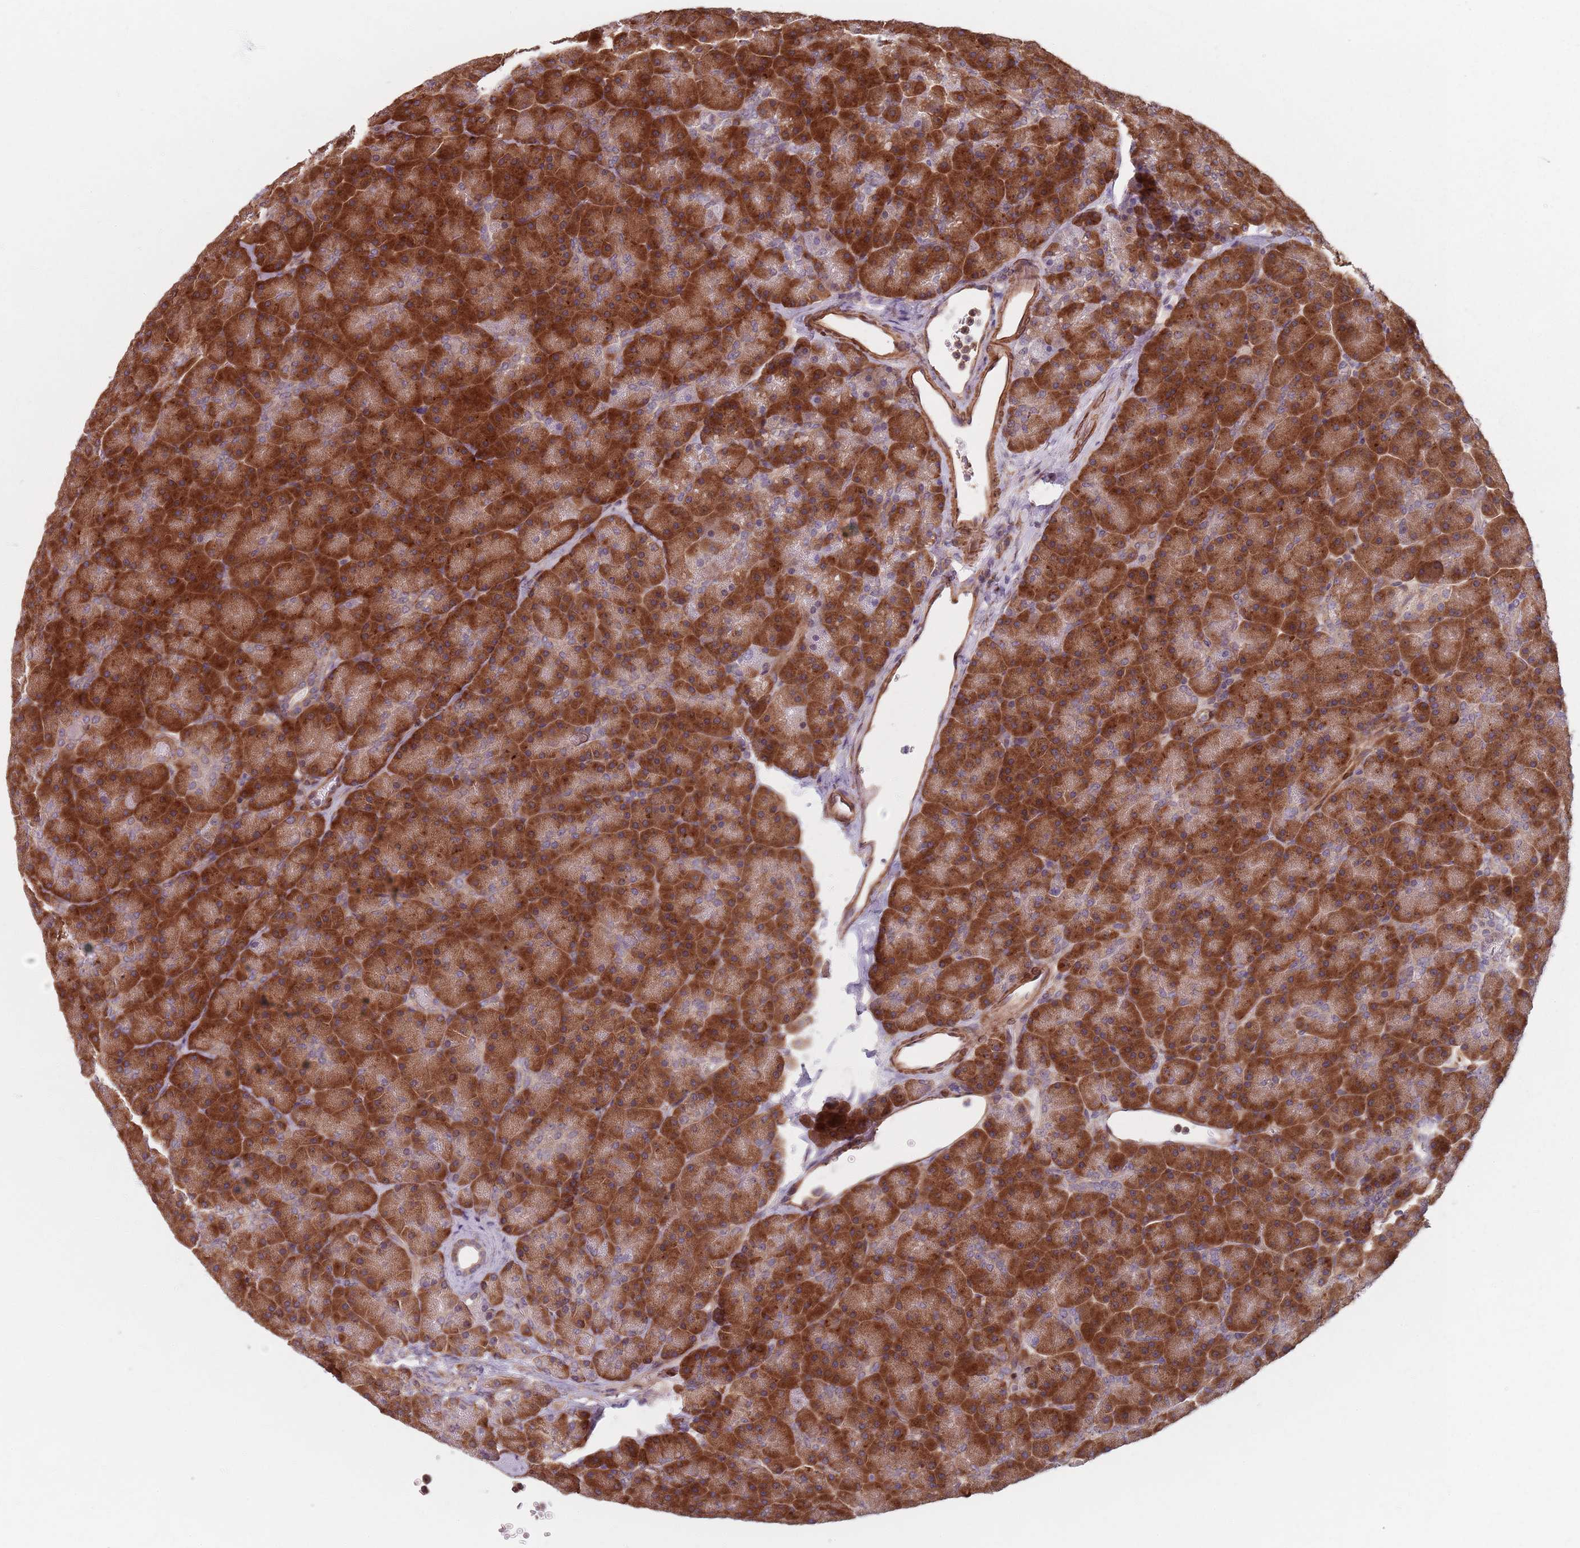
{"staining": {"intensity": "strong", "quantity": "25%-75%", "location": "cytoplasmic/membranous"}, "tissue": "pancreas", "cell_type": "Exocrine glandular cells", "image_type": "normal", "snomed": [{"axis": "morphology", "description": "Normal tissue, NOS"}, {"axis": "topography", "description": "Pancreas"}], "caption": "Exocrine glandular cells reveal high levels of strong cytoplasmic/membranous staining in about 25%-75% of cells in benign human pancreas.", "gene": "NOTCH3", "patient": {"sex": "male", "age": 36}}